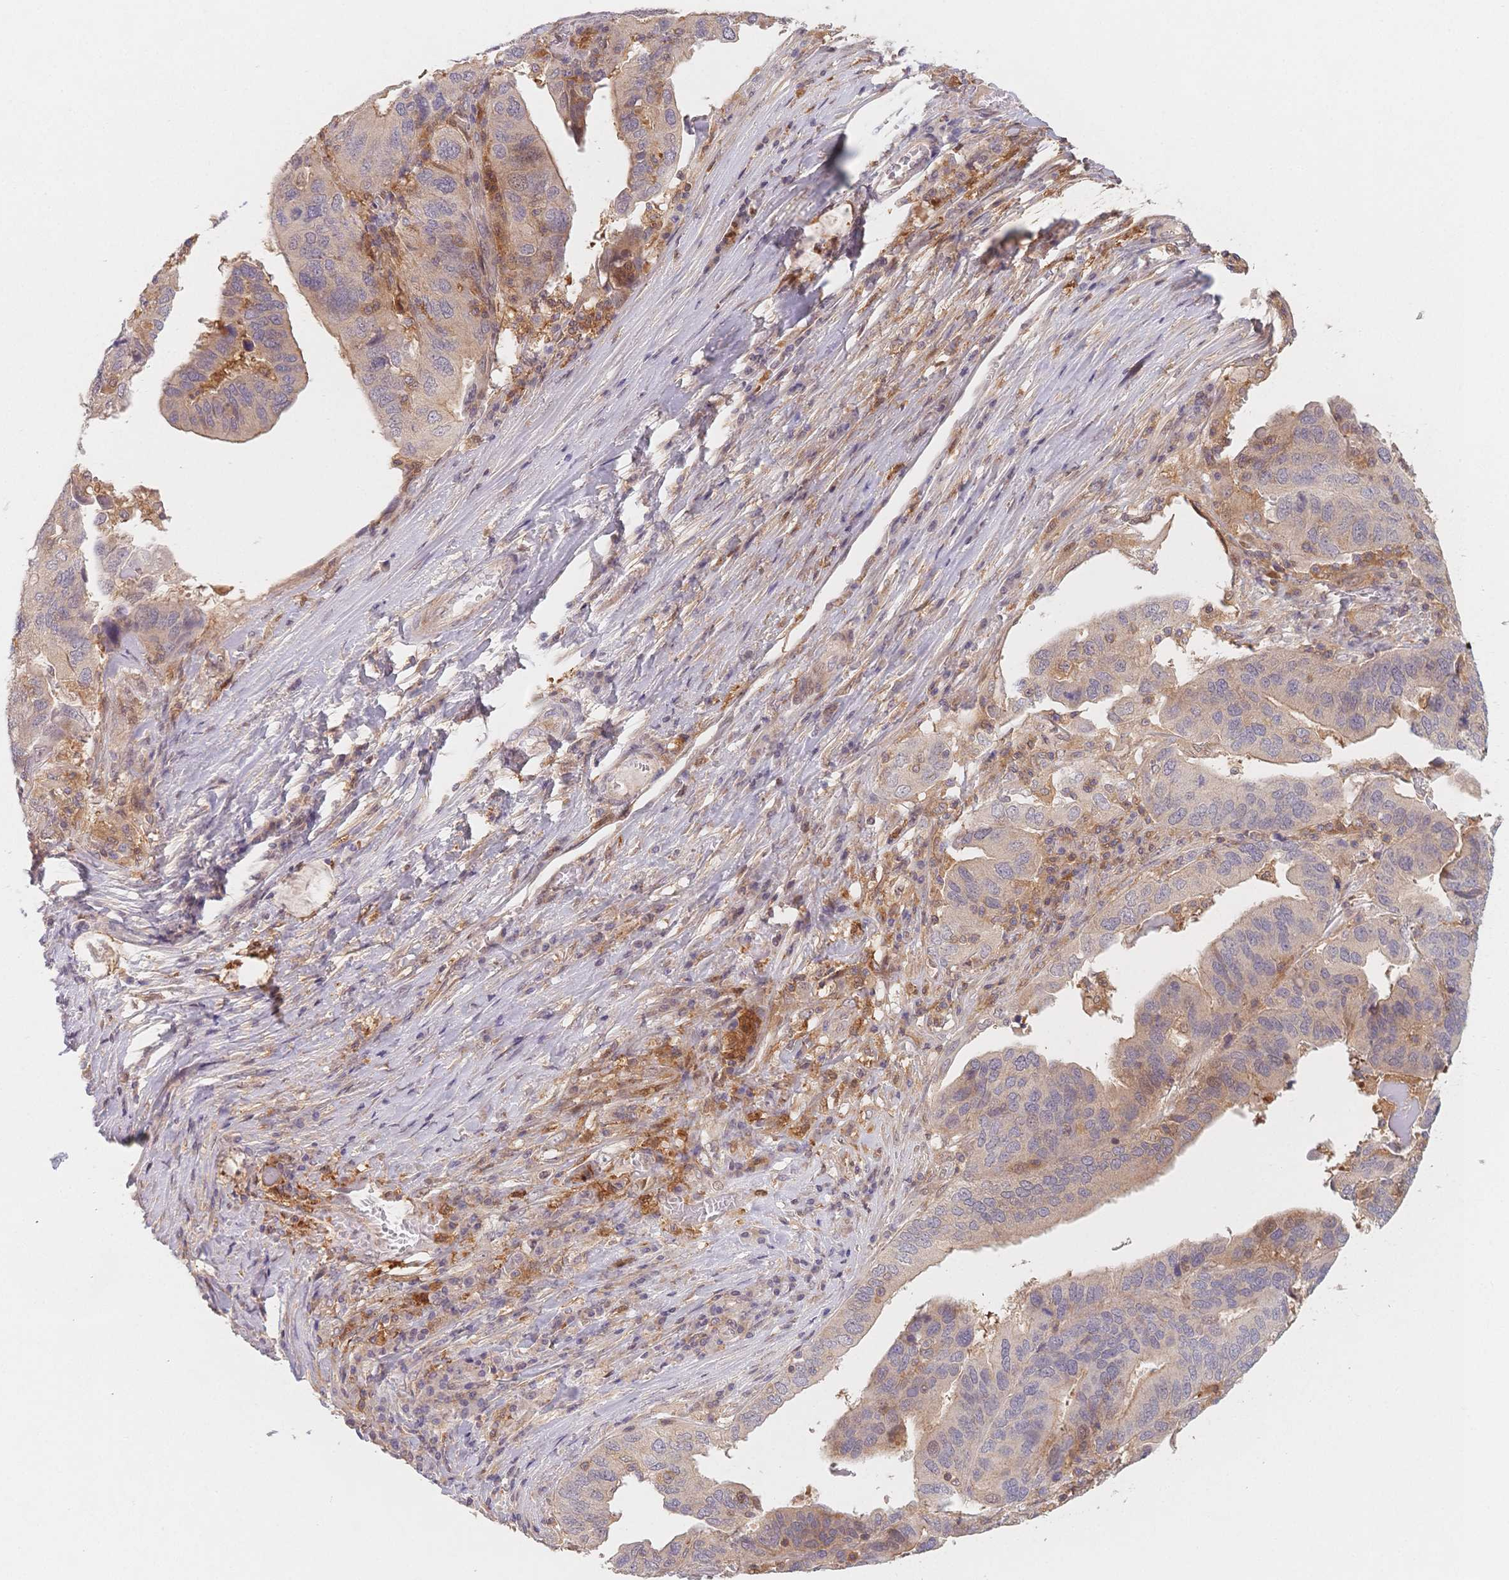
{"staining": {"intensity": "negative", "quantity": "none", "location": "none"}, "tissue": "ovarian cancer", "cell_type": "Tumor cells", "image_type": "cancer", "snomed": [{"axis": "morphology", "description": "Cystadenocarcinoma, serous, NOS"}, {"axis": "topography", "description": "Ovary"}], "caption": "Tumor cells are negative for brown protein staining in ovarian cancer (serous cystadenocarcinoma).", "gene": "C12orf75", "patient": {"sex": "female", "age": 79}}